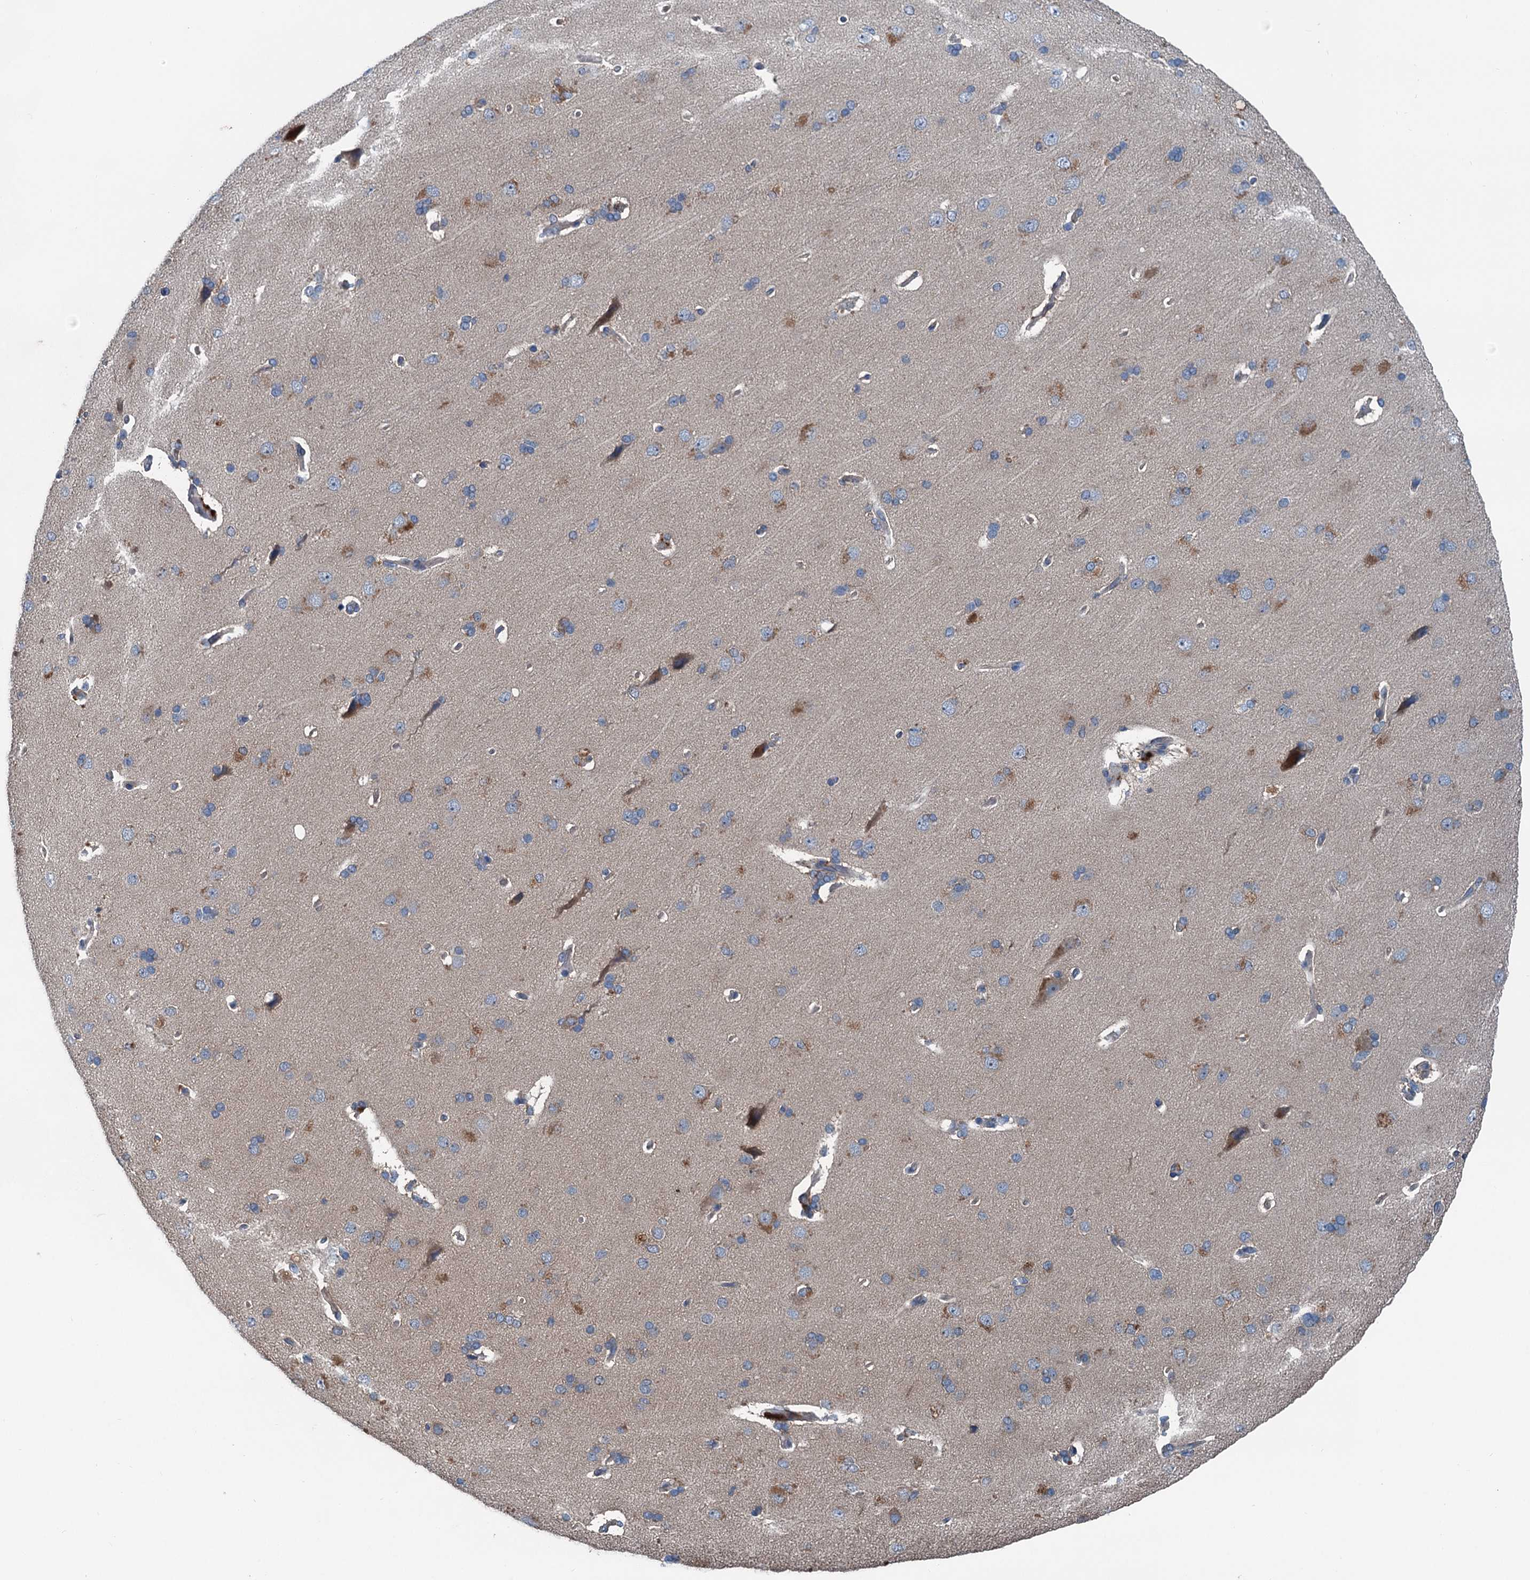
{"staining": {"intensity": "negative", "quantity": "none", "location": "none"}, "tissue": "cerebral cortex", "cell_type": "Endothelial cells", "image_type": "normal", "snomed": [{"axis": "morphology", "description": "Normal tissue, NOS"}, {"axis": "topography", "description": "Cerebral cortex"}], "caption": "Endothelial cells show no significant protein staining in benign cerebral cortex. The staining was performed using DAB (3,3'-diaminobenzidine) to visualize the protein expression in brown, while the nuclei were stained in blue with hematoxylin (Magnification: 20x).", "gene": "PDSS1", "patient": {"sex": "male", "age": 62}}